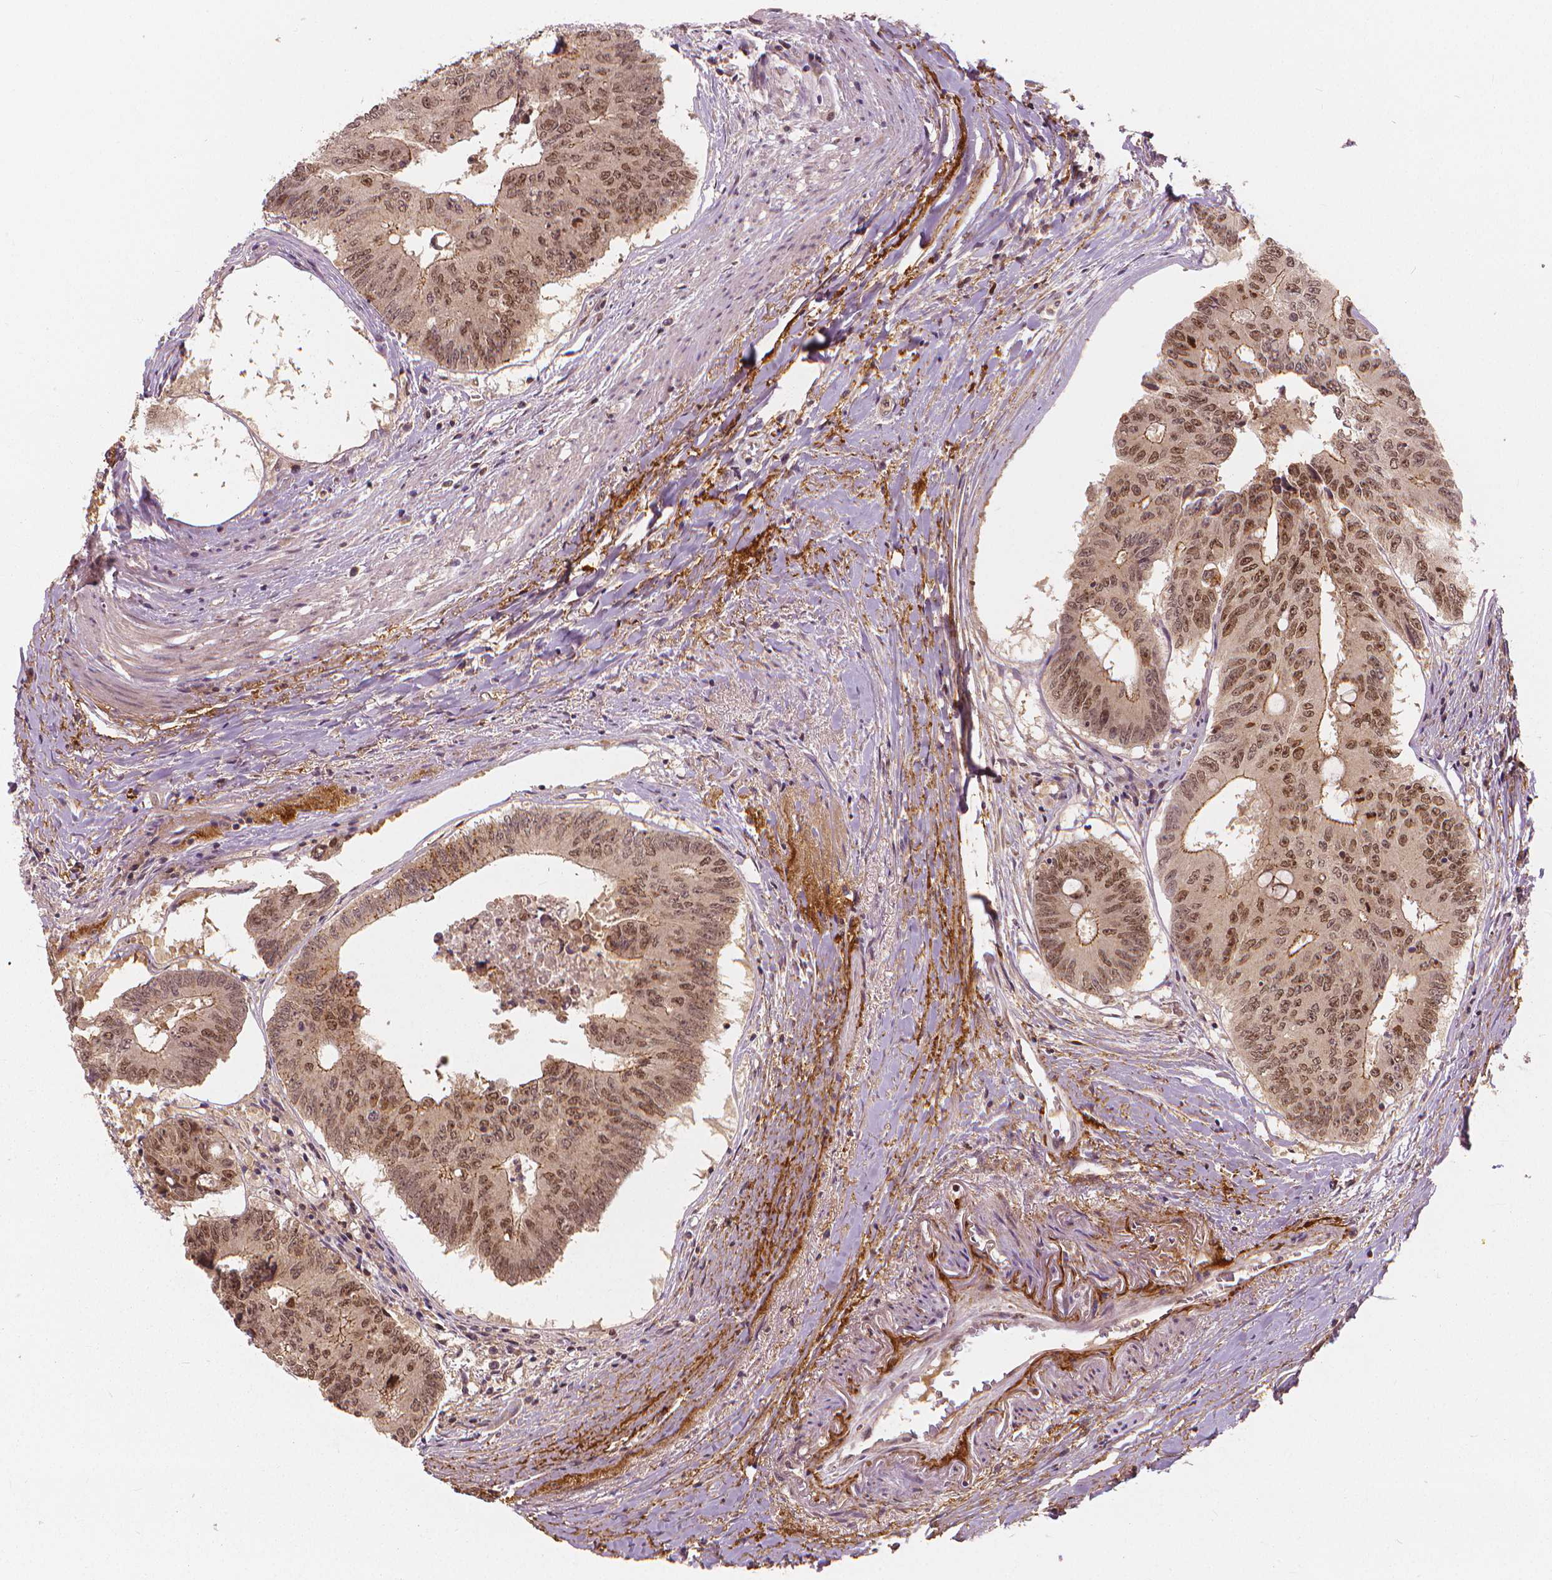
{"staining": {"intensity": "moderate", "quantity": ">75%", "location": "nuclear"}, "tissue": "colorectal cancer", "cell_type": "Tumor cells", "image_type": "cancer", "snomed": [{"axis": "morphology", "description": "Adenocarcinoma, NOS"}, {"axis": "topography", "description": "Rectum"}], "caption": "A histopathology image of adenocarcinoma (colorectal) stained for a protein demonstrates moderate nuclear brown staining in tumor cells.", "gene": "NSD2", "patient": {"sex": "male", "age": 59}}